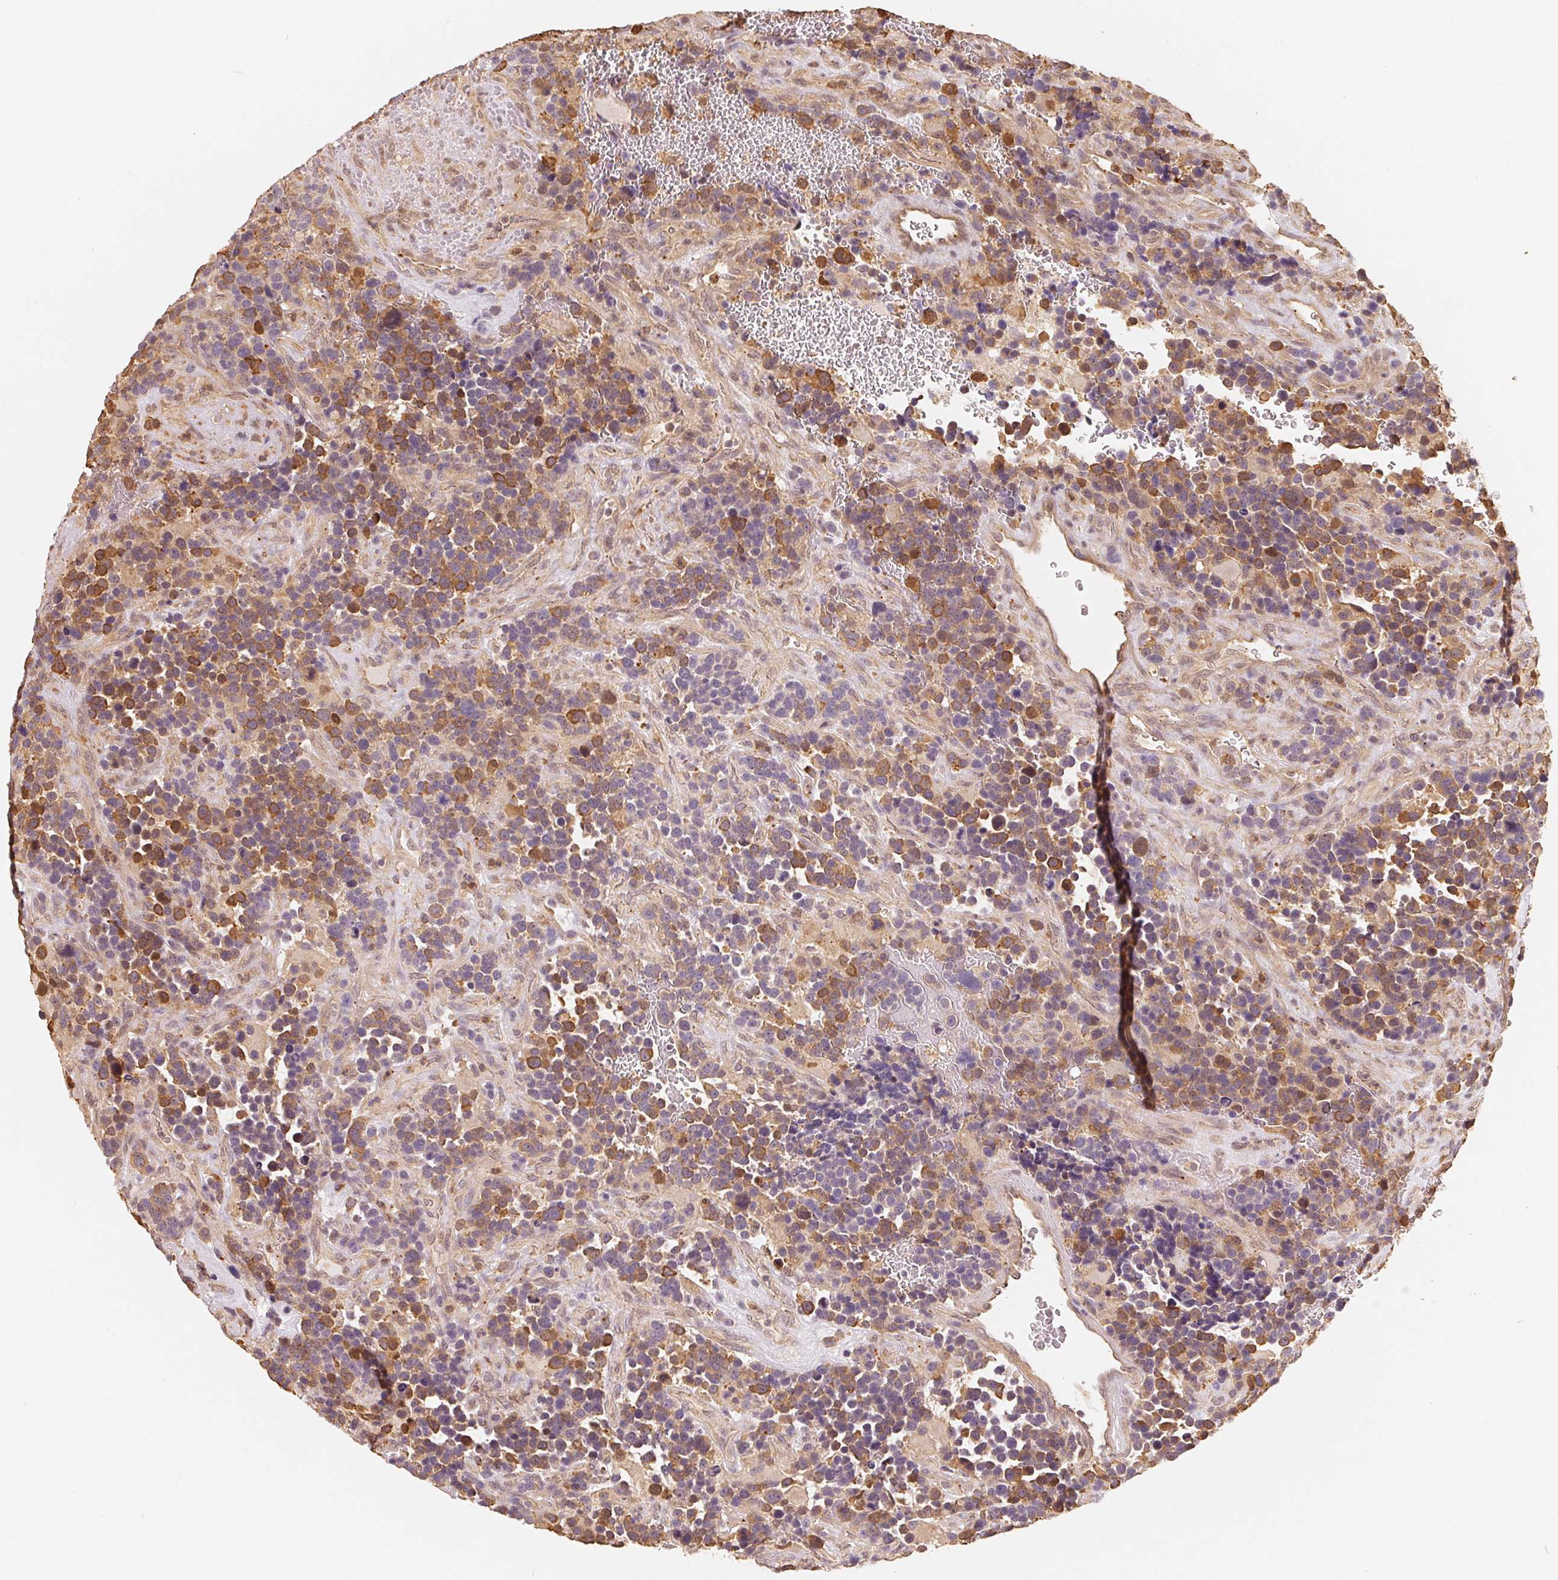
{"staining": {"intensity": "moderate", "quantity": "25%-75%", "location": "cytoplasmic/membranous,nuclear"}, "tissue": "glioma", "cell_type": "Tumor cells", "image_type": "cancer", "snomed": [{"axis": "morphology", "description": "Glioma, malignant, High grade"}, {"axis": "topography", "description": "Brain"}], "caption": "Protein expression analysis of human glioma reveals moderate cytoplasmic/membranous and nuclear staining in approximately 25%-75% of tumor cells. The staining is performed using DAB brown chromogen to label protein expression. The nuclei are counter-stained blue using hematoxylin.", "gene": "GUSB", "patient": {"sex": "male", "age": 33}}